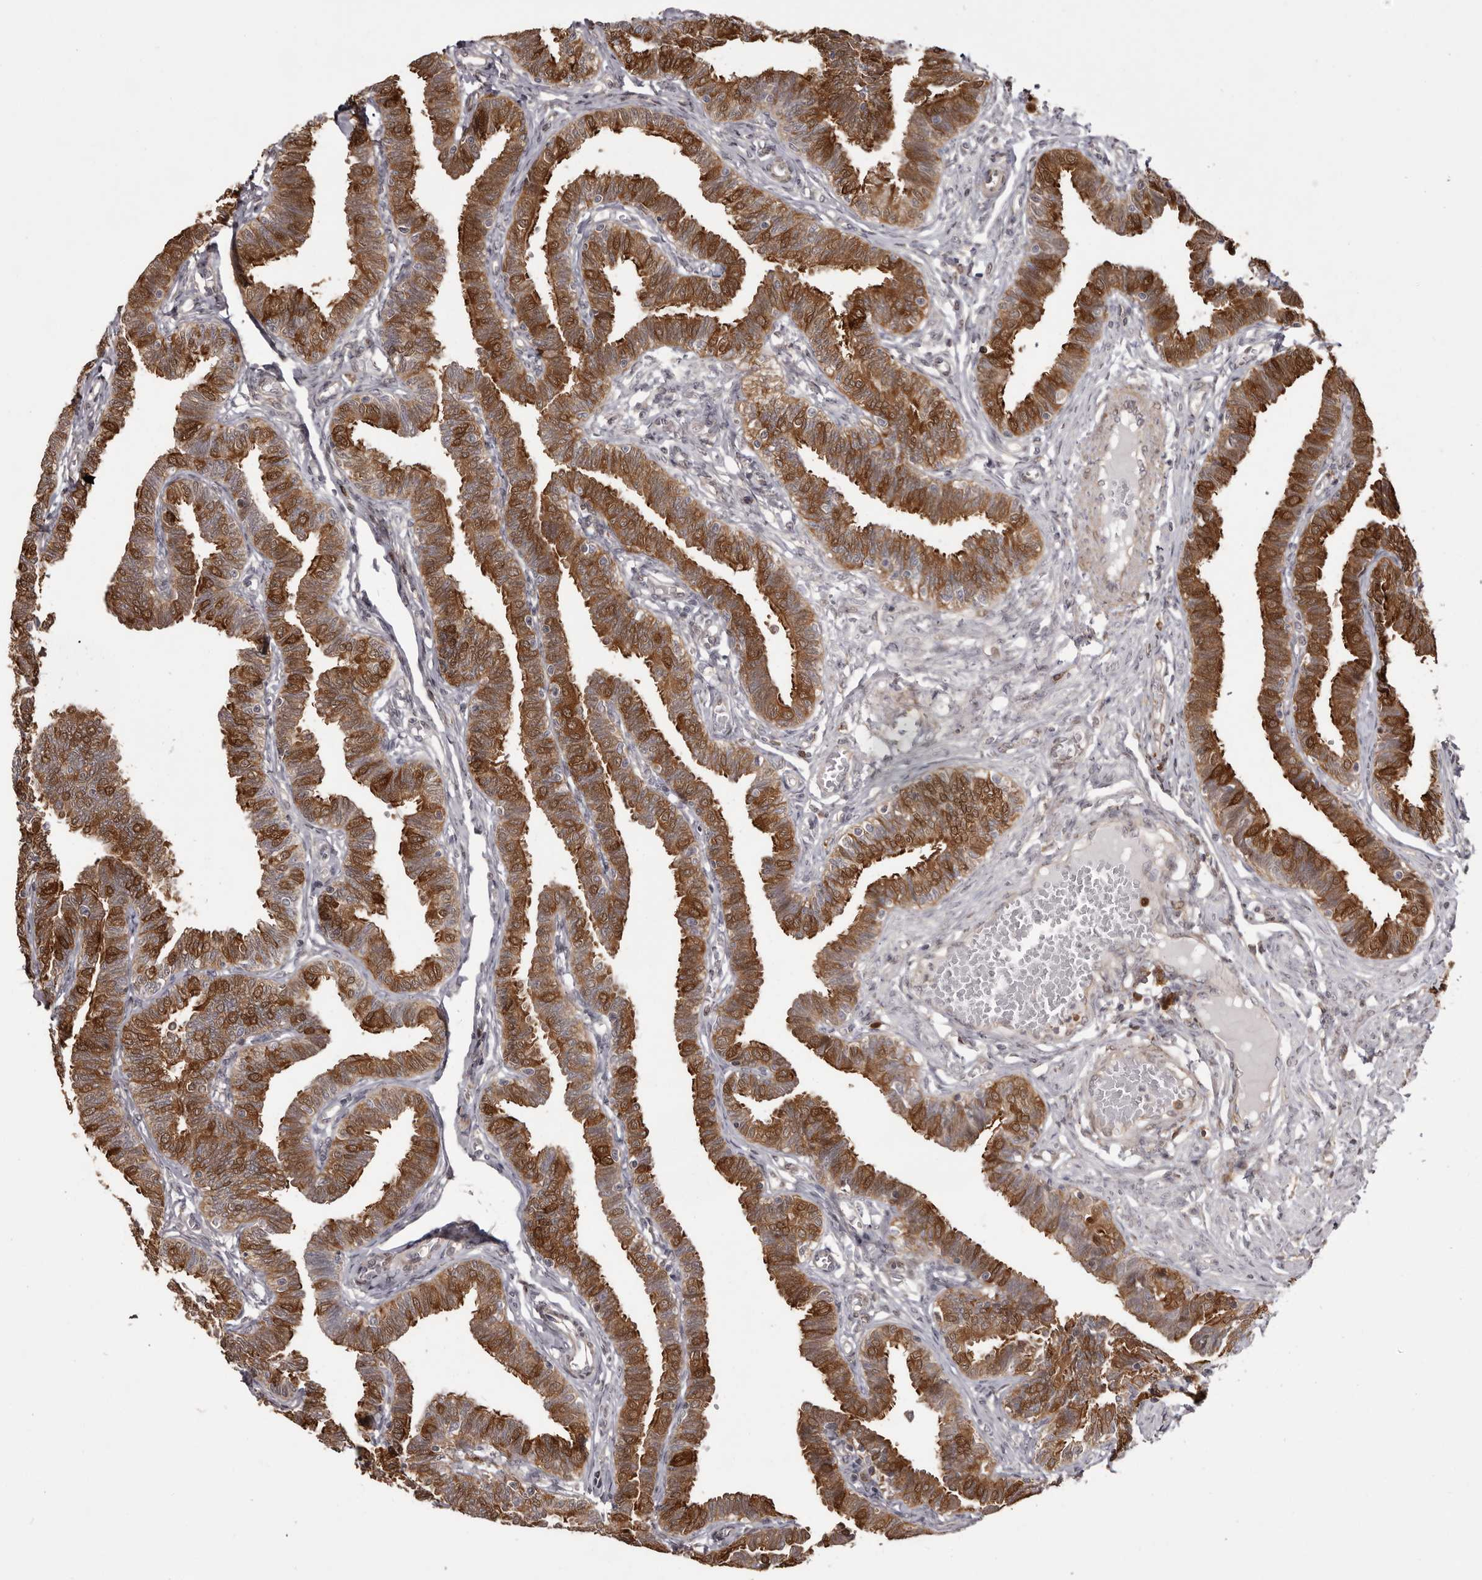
{"staining": {"intensity": "strong", "quantity": ">75%", "location": "cytoplasmic/membranous"}, "tissue": "fallopian tube", "cell_type": "Glandular cells", "image_type": "normal", "snomed": [{"axis": "morphology", "description": "Normal tissue, NOS"}, {"axis": "topography", "description": "Fallopian tube"}, {"axis": "topography", "description": "Ovary"}], "caption": "Immunohistochemistry (IHC) of benign human fallopian tube exhibits high levels of strong cytoplasmic/membranous expression in about >75% of glandular cells. The staining was performed using DAB (3,3'-diaminobenzidine) to visualize the protein expression in brown, while the nuclei were stained in blue with hematoxylin (Magnification: 20x).", "gene": "GFOD1", "patient": {"sex": "female", "age": 23}}